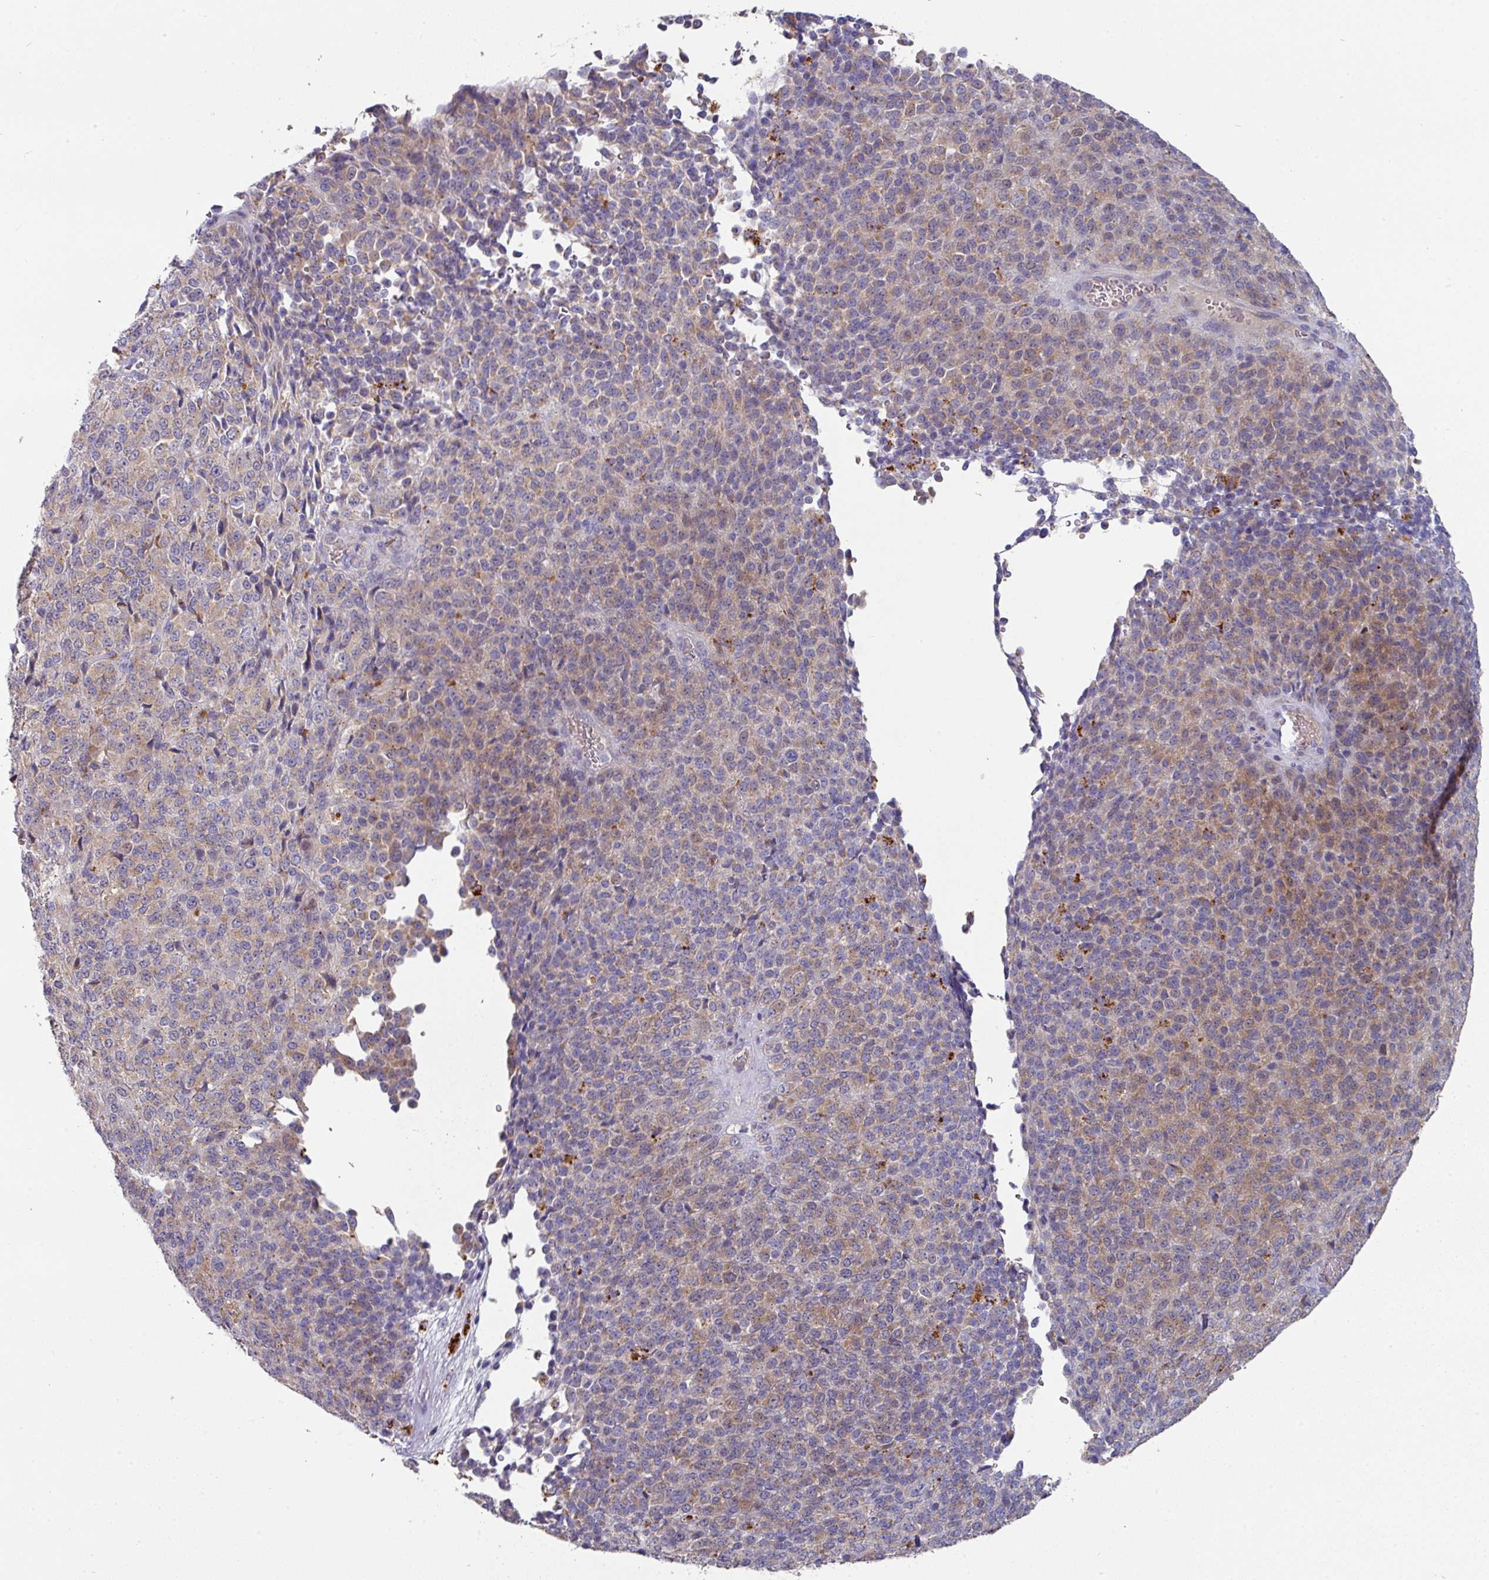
{"staining": {"intensity": "weak", "quantity": "25%-75%", "location": "cytoplasmic/membranous"}, "tissue": "melanoma", "cell_type": "Tumor cells", "image_type": "cancer", "snomed": [{"axis": "morphology", "description": "Malignant melanoma, Metastatic site"}, {"axis": "topography", "description": "Brain"}], "caption": "The immunohistochemical stain shows weak cytoplasmic/membranous staining in tumor cells of melanoma tissue.", "gene": "IL4R", "patient": {"sex": "female", "age": 56}}